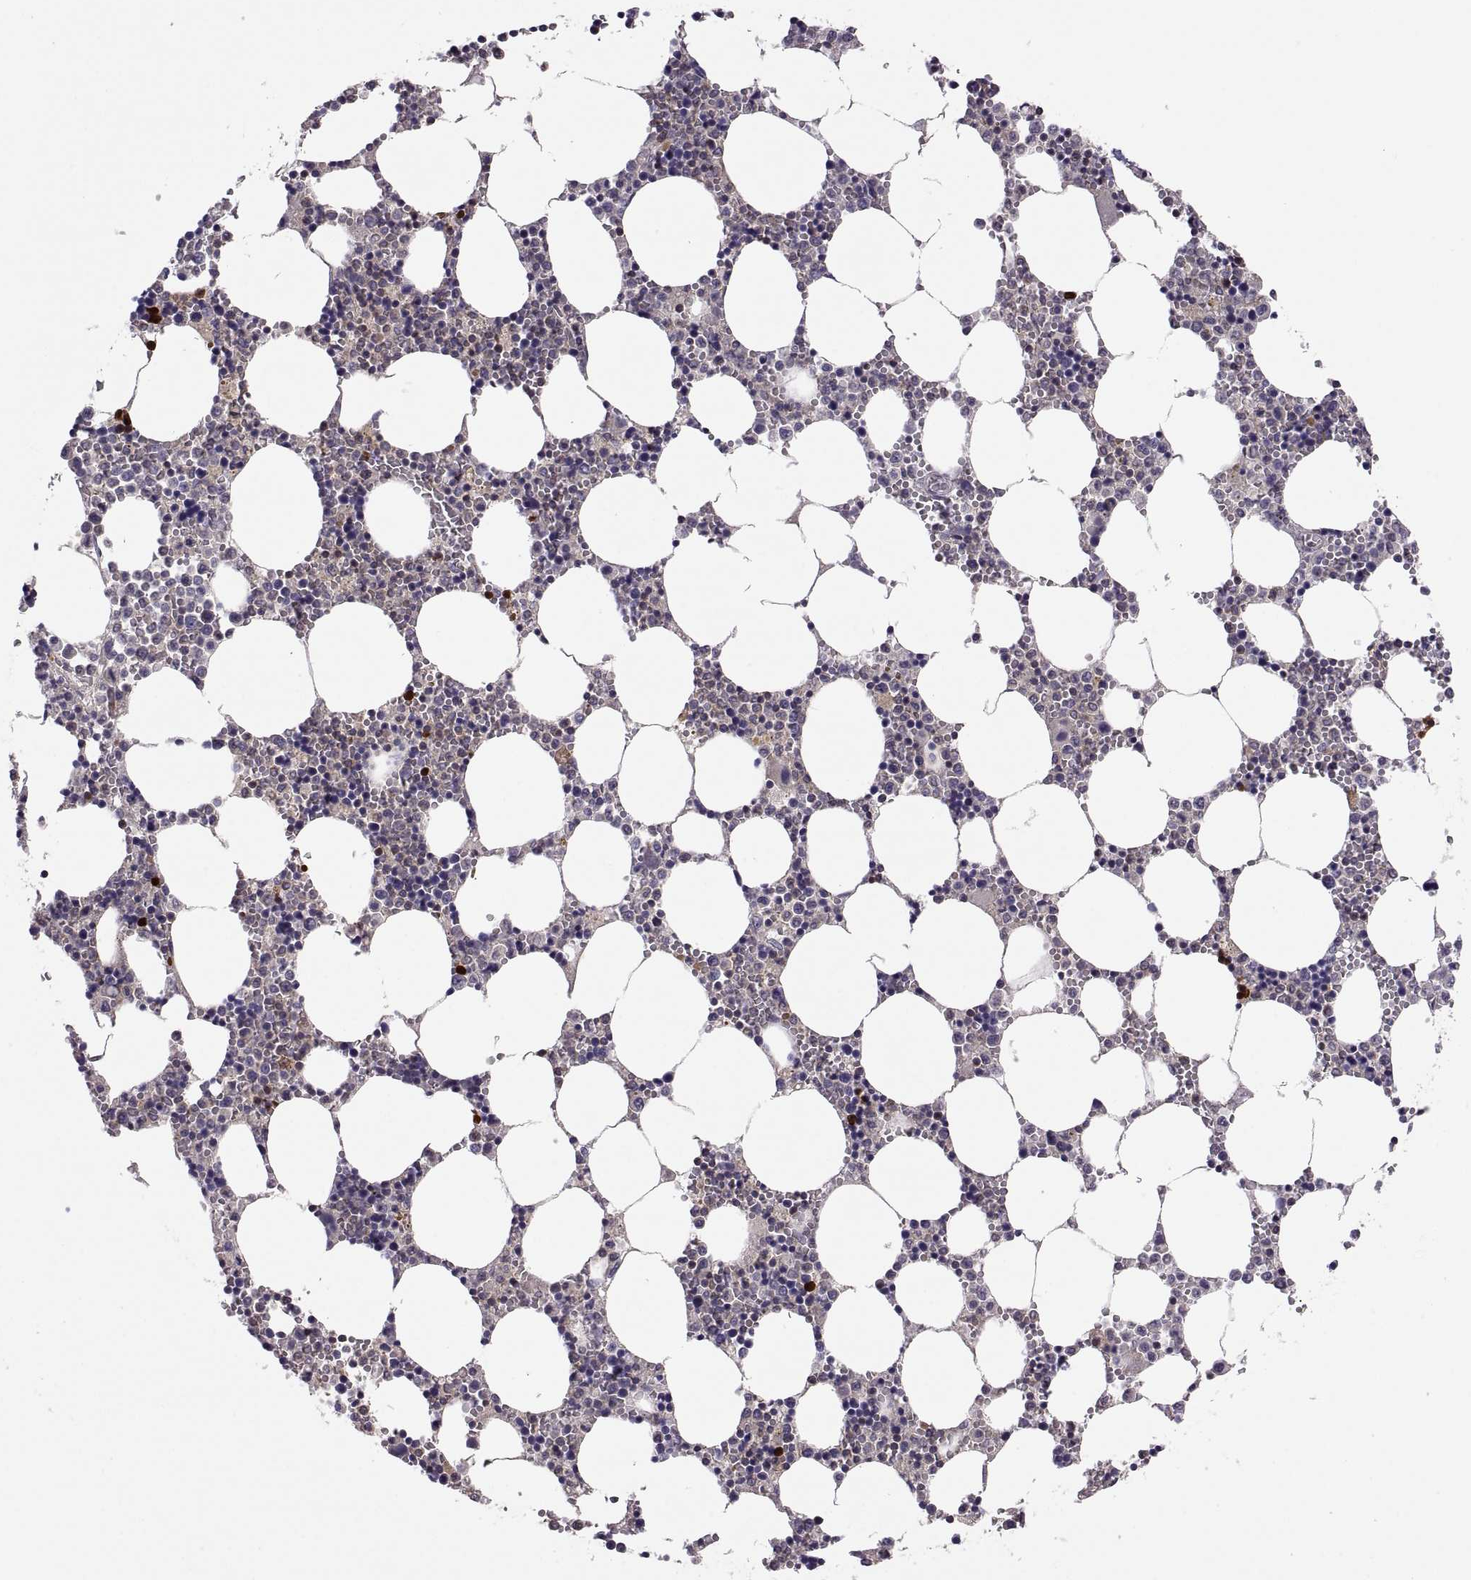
{"staining": {"intensity": "strong", "quantity": "<25%", "location": "cytoplasmic/membranous"}, "tissue": "bone marrow", "cell_type": "Hematopoietic cells", "image_type": "normal", "snomed": [{"axis": "morphology", "description": "Normal tissue, NOS"}, {"axis": "topography", "description": "Bone marrow"}], "caption": "Brown immunohistochemical staining in benign human bone marrow displays strong cytoplasmic/membranous staining in about <25% of hematopoietic cells.", "gene": "SPATA32", "patient": {"sex": "female", "age": 64}}